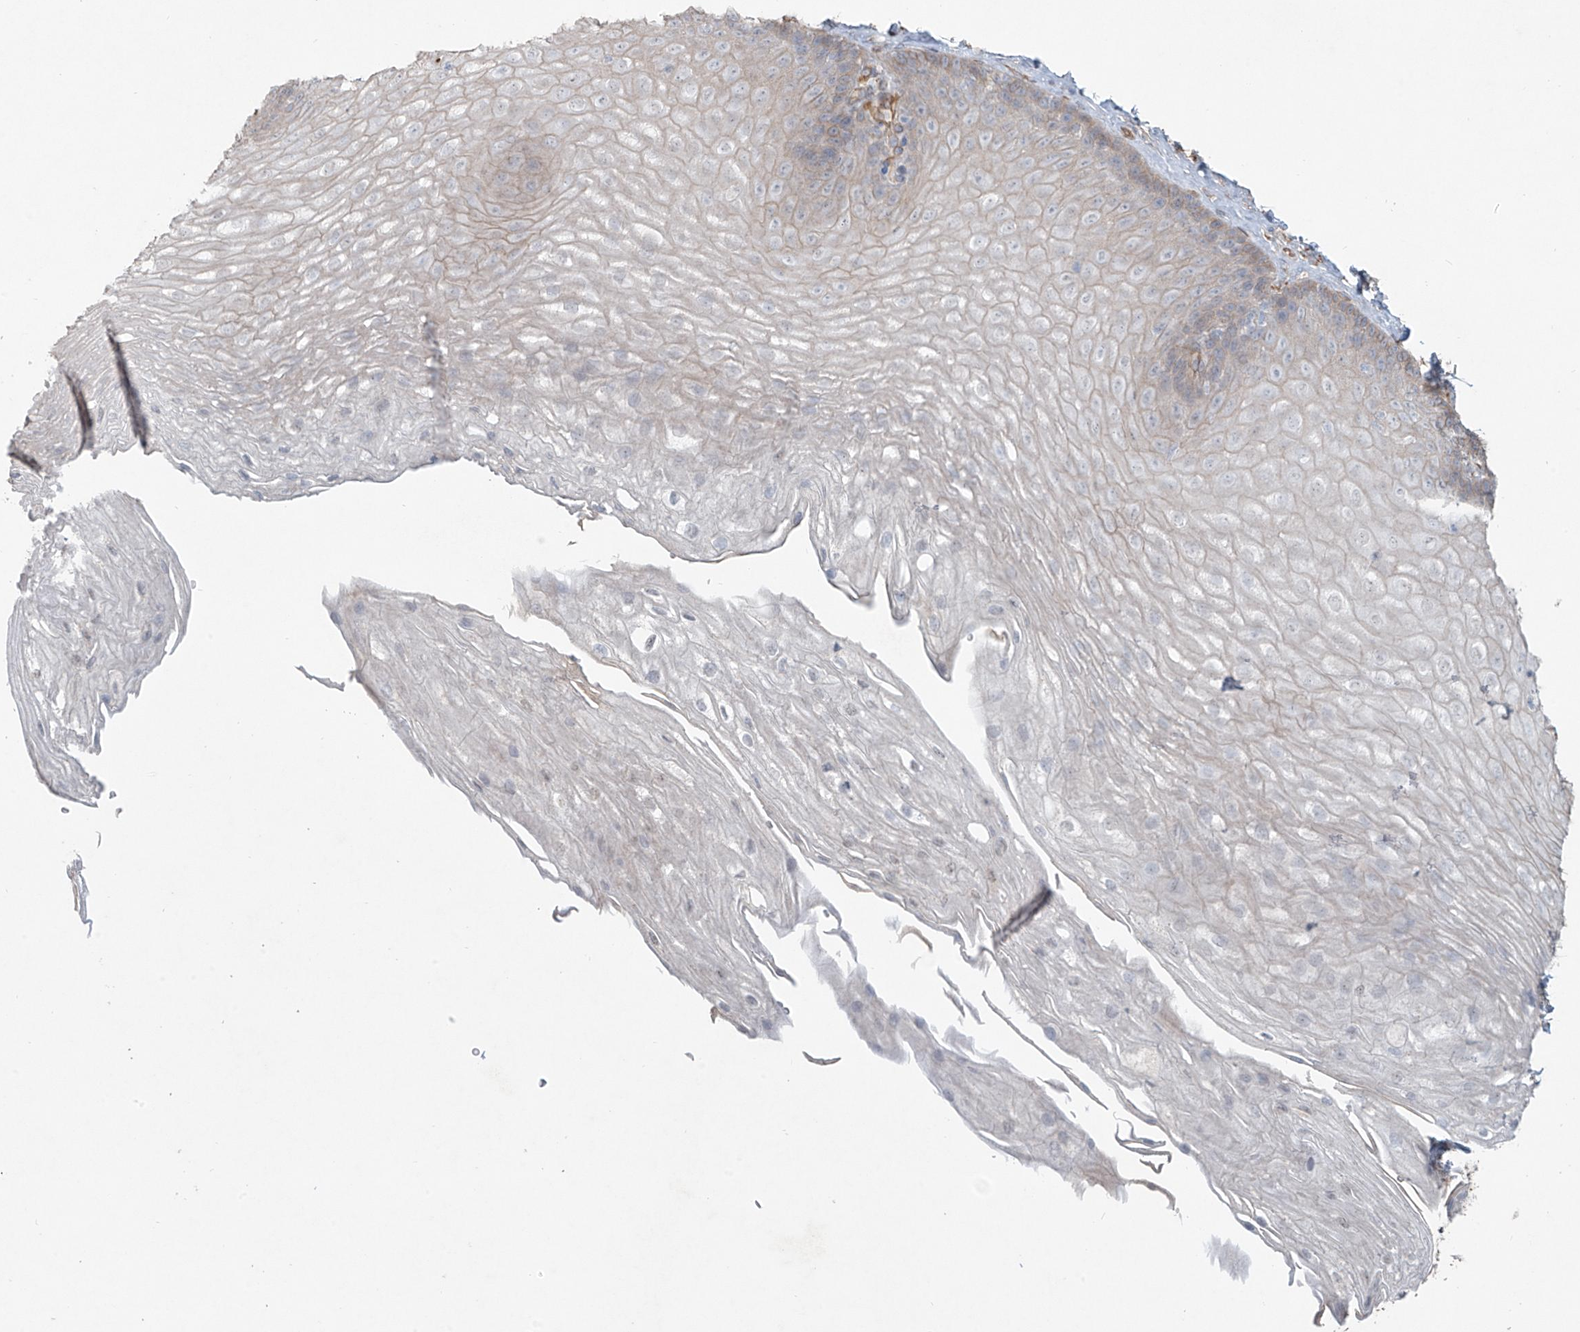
{"staining": {"intensity": "weak", "quantity": "<25%", "location": "cytoplasmic/membranous"}, "tissue": "esophagus", "cell_type": "Squamous epithelial cells", "image_type": "normal", "snomed": [{"axis": "morphology", "description": "Normal tissue, NOS"}, {"axis": "topography", "description": "Esophagus"}], "caption": "Immunohistochemistry histopathology image of normal esophagus: esophagus stained with DAB demonstrates no significant protein expression in squamous epithelial cells. (Stains: DAB (3,3'-diaminobenzidine) IHC with hematoxylin counter stain, Microscopy: brightfield microscopy at high magnification).", "gene": "TUBE1", "patient": {"sex": "female", "age": 66}}